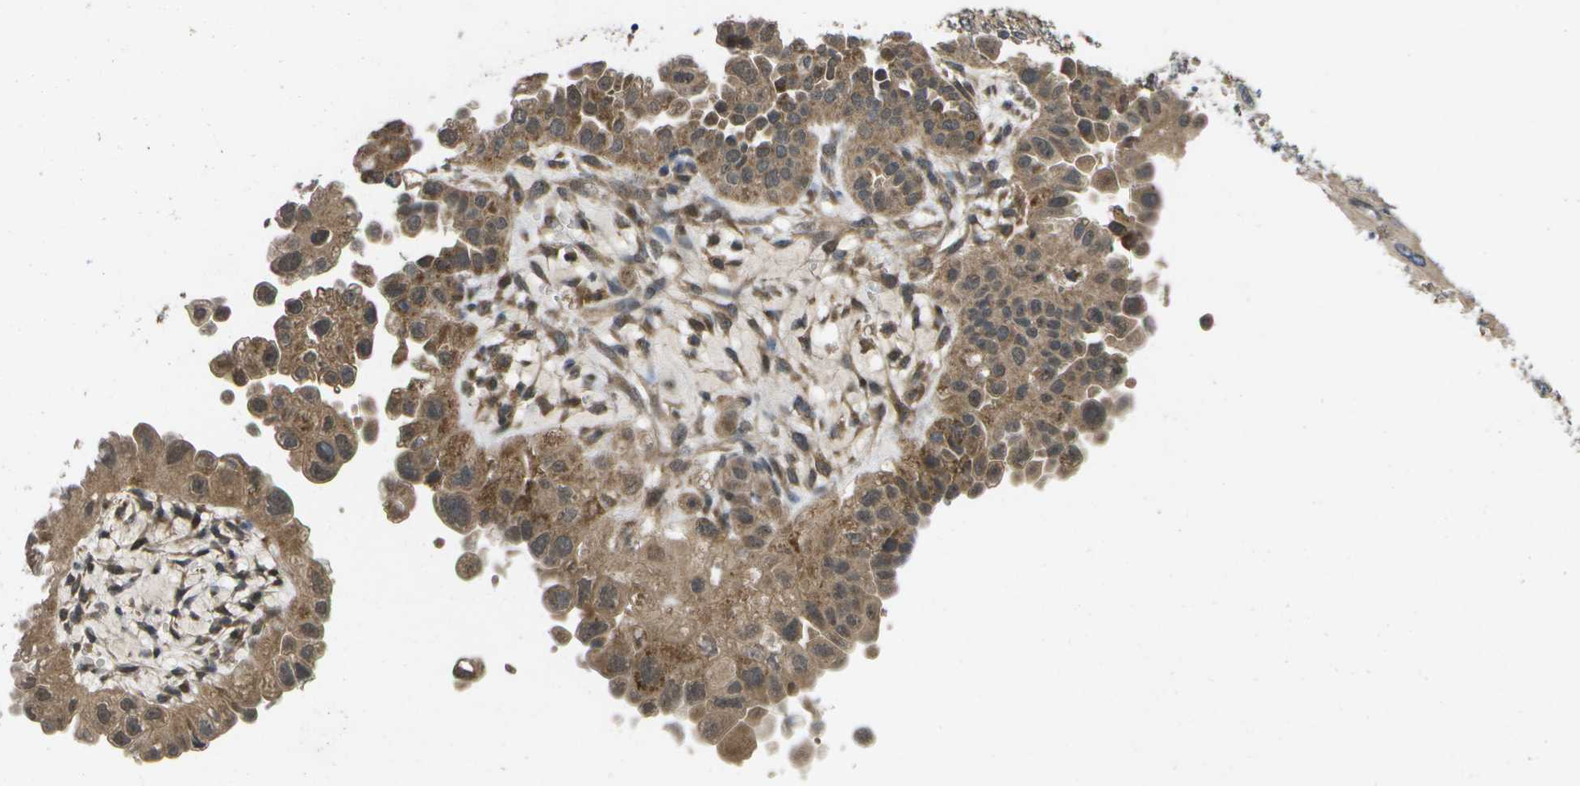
{"staining": {"intensity": "moderate", "quantity": ">75%", "location": "cytoplasmic/membranous"}, "tissue": "endometrial cancer", "cell_type": "Tumor cells", "image_type": "cancer", "snomed": [{"axis": "morphology", "description": "Adenocarcinoma, NOS"}, {"axis": "topography", "description": "Endometrium"}], "caption": "There is medium levels of moderate cytoplasmic/membranous expression in tumor cells of adenocarcinoma (endometrial), as demonstrated by immunohistochemical staining (brown color).", "gene": "ALAS1", "patient": {"sex": "female", "age": 85}}